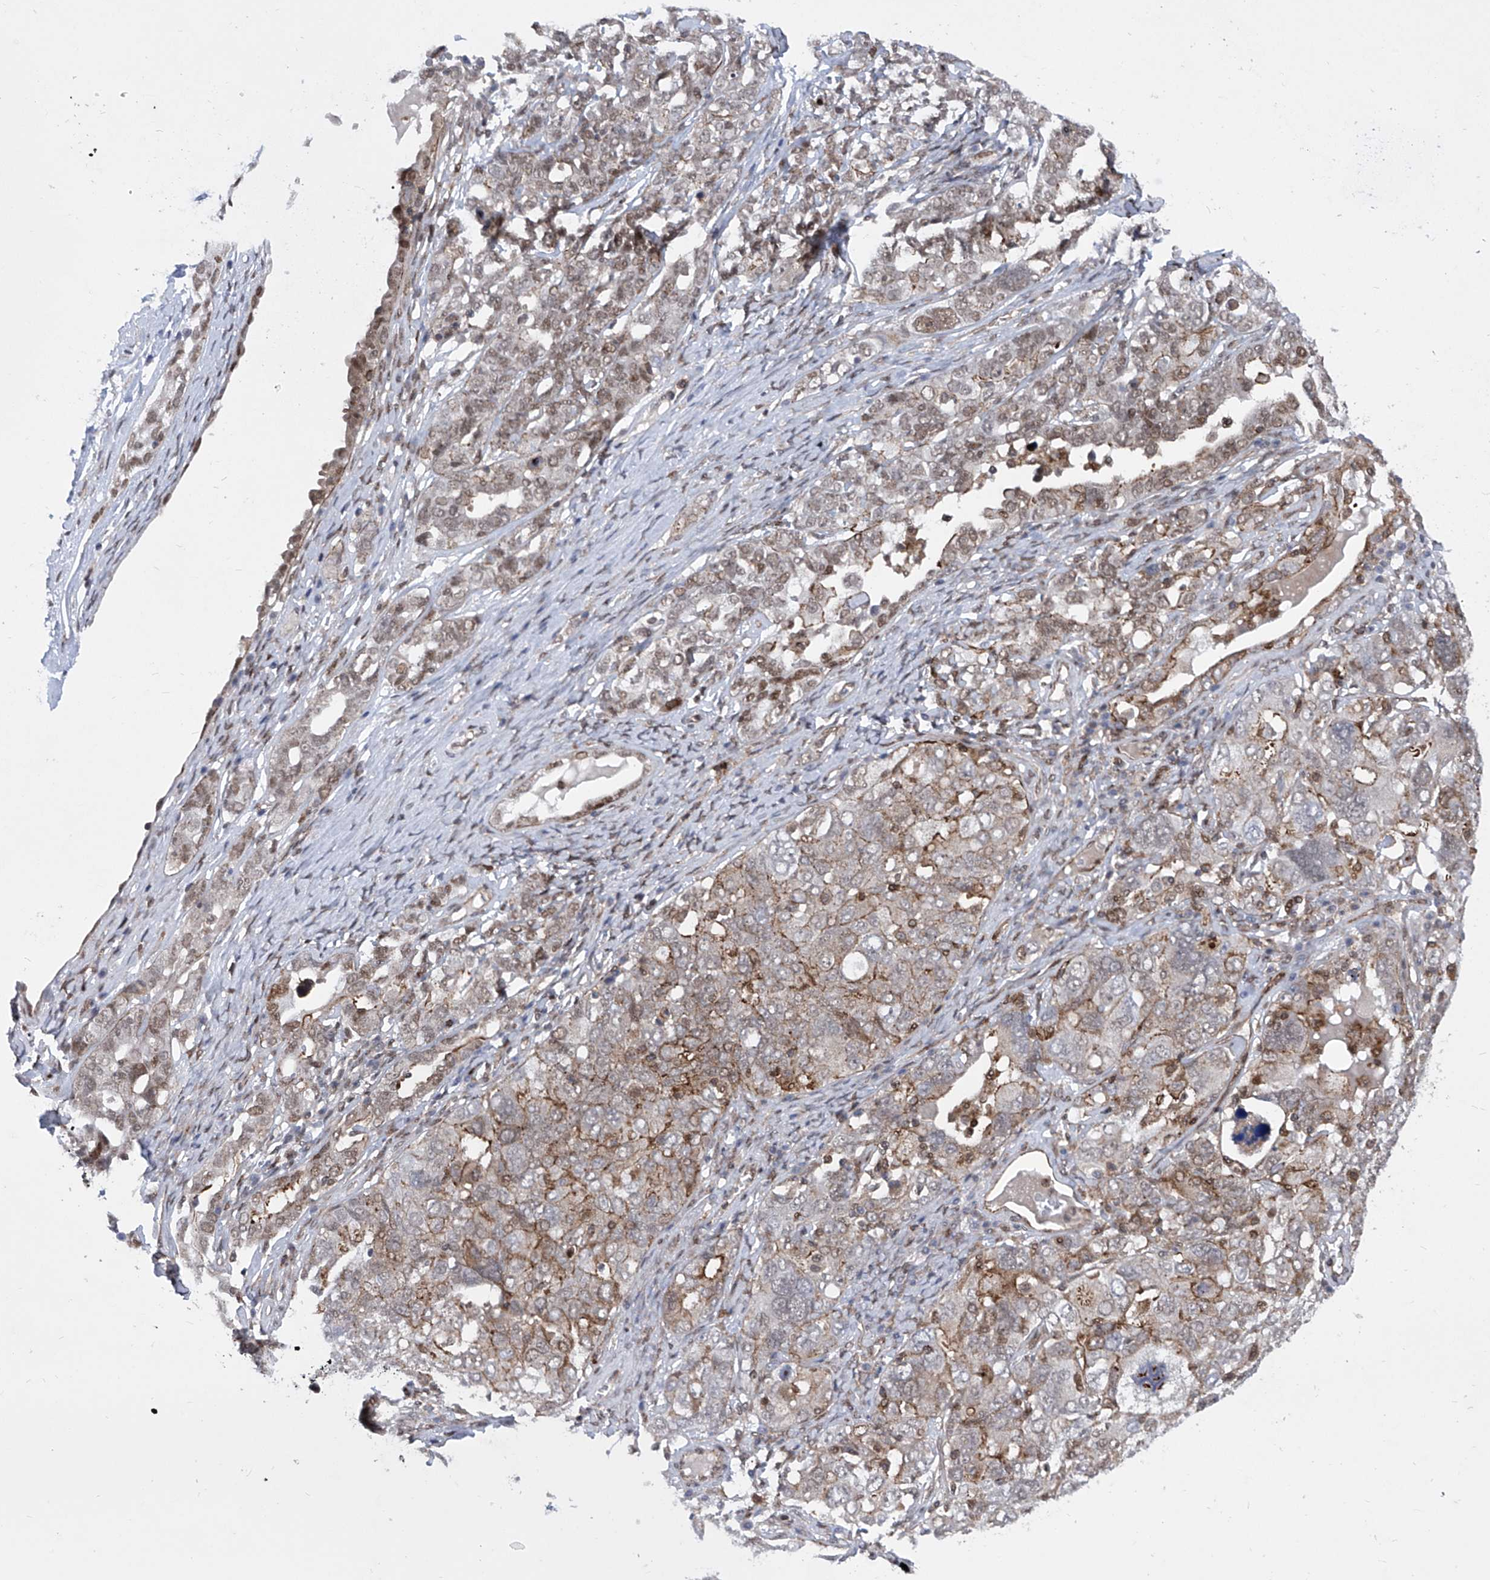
{"staining": {"intensity": "moderate", "quantity": "25%-75%", "location": "cytoplasmic/membranous"}, "tissue": "ovarian cancer", "cell_type": "Tumor cells", "image_type": "cancer", "snomed": [{"axis": "morphology", "description": "Carcinoma, endometroid"}, {"axis": "topography", "description": "Ovary"}], "caption": "Immunohistochemistry of ovarian cancer exhibits medium levels of moderate cytoplasmic/membranous expression in approximately 25%-75% of tumor cells.", "gene": "CEP290", "patient": {"sex": "female", "age": 62}}